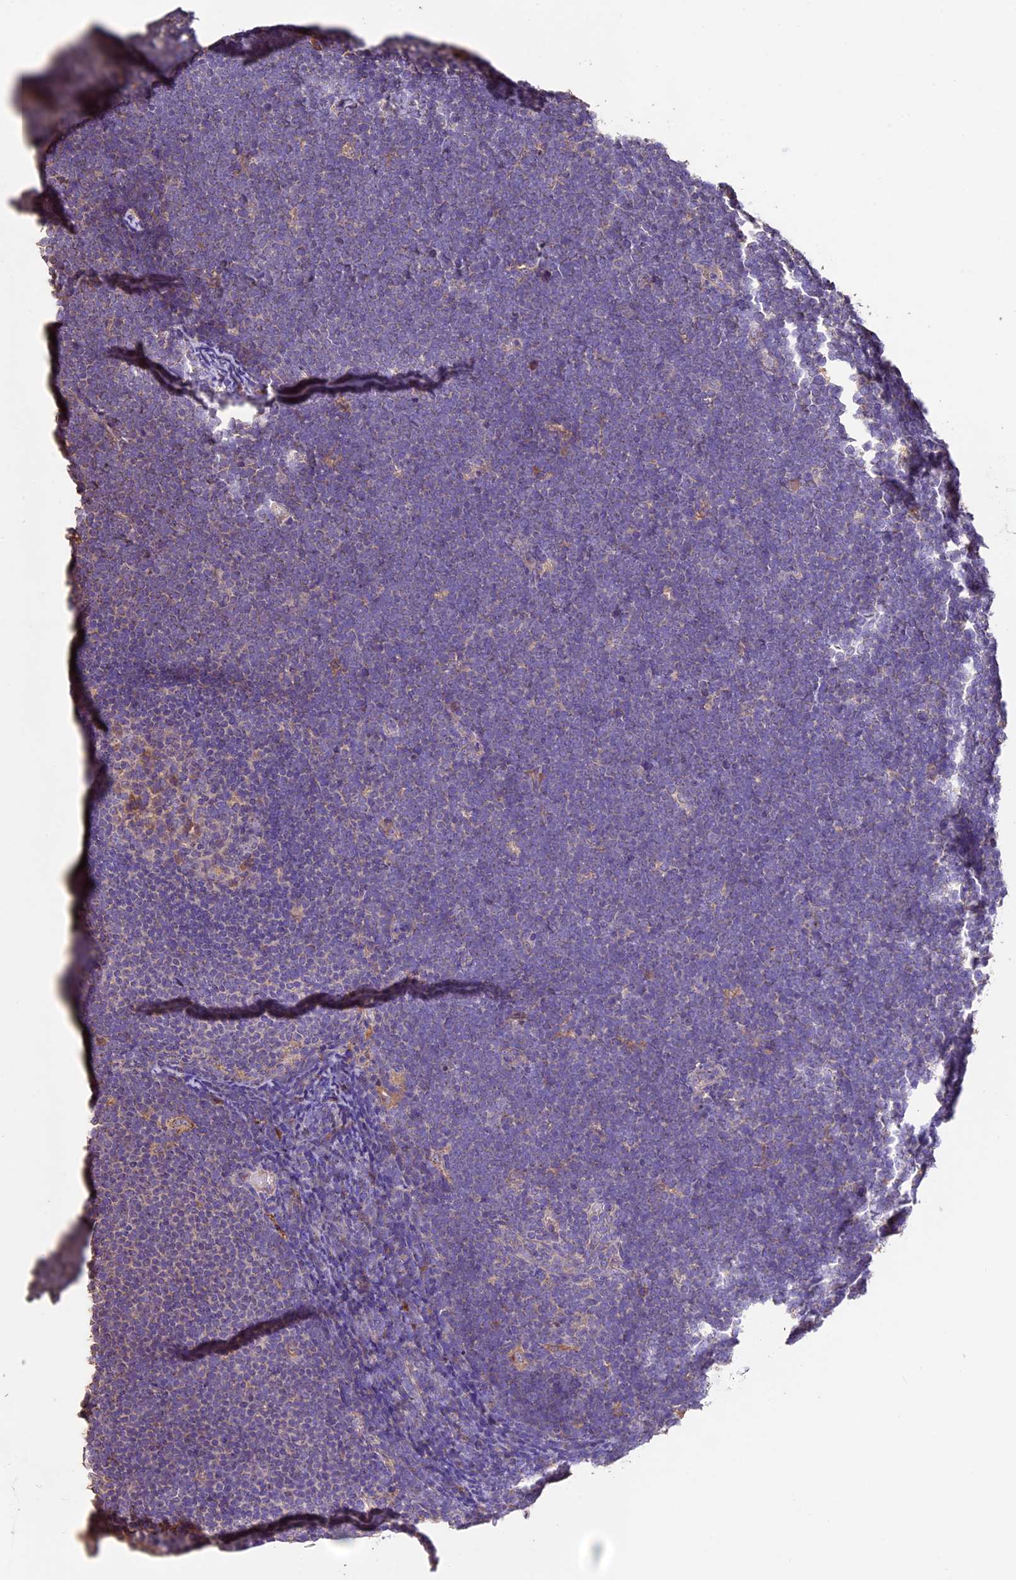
{"staining": {"intensity": "negative", "quantity": "none", "location": "none"}, "tissue": "lymphoma", "cell_type": "Tumor cells", "image_type": "cancer", "snomed": [{"axis": "morphology", "description": "Malignant lymphoma, non-Hodgkin's type, High grade"}, {"axis": "topography", "description": "Lymph node"}], "caption": "This is a image of IHC staining of high-grade malignant lymphoma, non-Hodgkin's type, which shows no staining in tumor cells.", "gene": "CRLF1", "patient": {"sex": "male", "age": 13}}